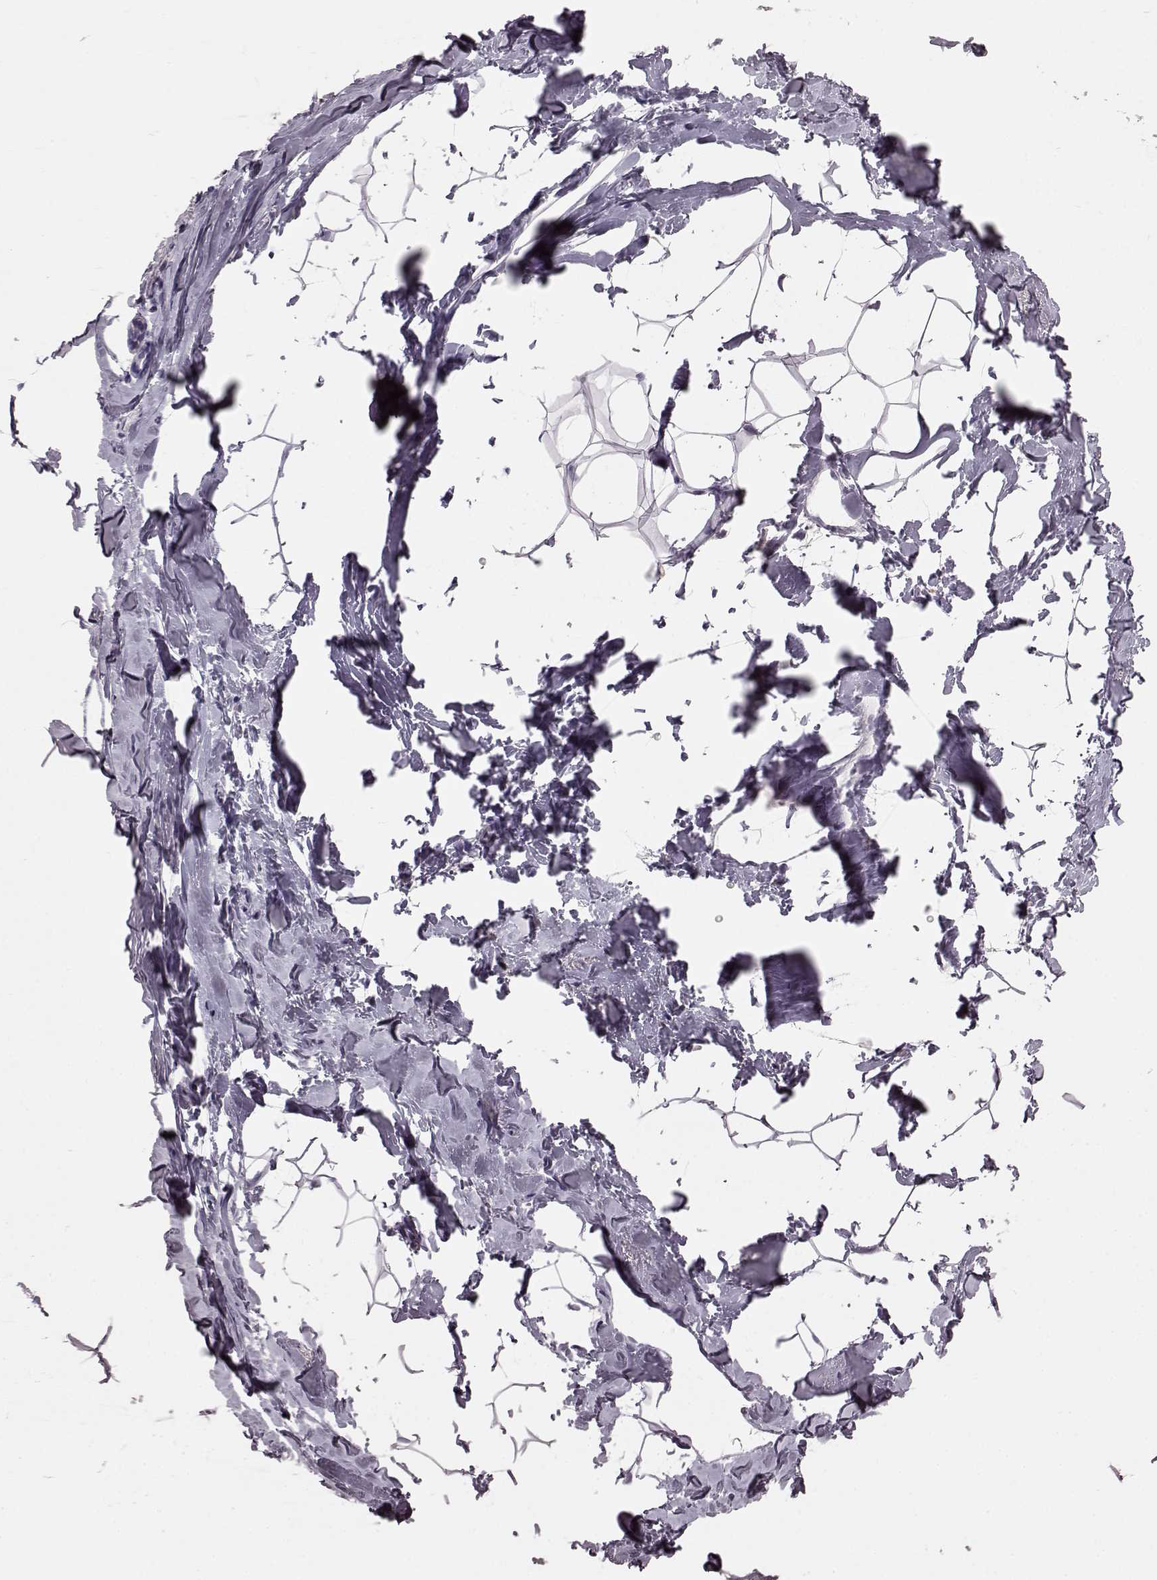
{"staining": {"intensity": "negative", "quantity": "none", "location": "none"}, "tissue": "breast", "cell_type": "Adipocytes", "image_type": "normal", "snomed": [{"axis": "morphology", "description": "Normal tissue, NOS"}, {"axis": "topography", "description": "Breast"}], "caption": "This is a image of immunohistochemistry staining of unremarkable breast, which shows no expression in adipocytes.", "gene": "CRYBA2", "patient": {"sex": "female", "age": 32}}